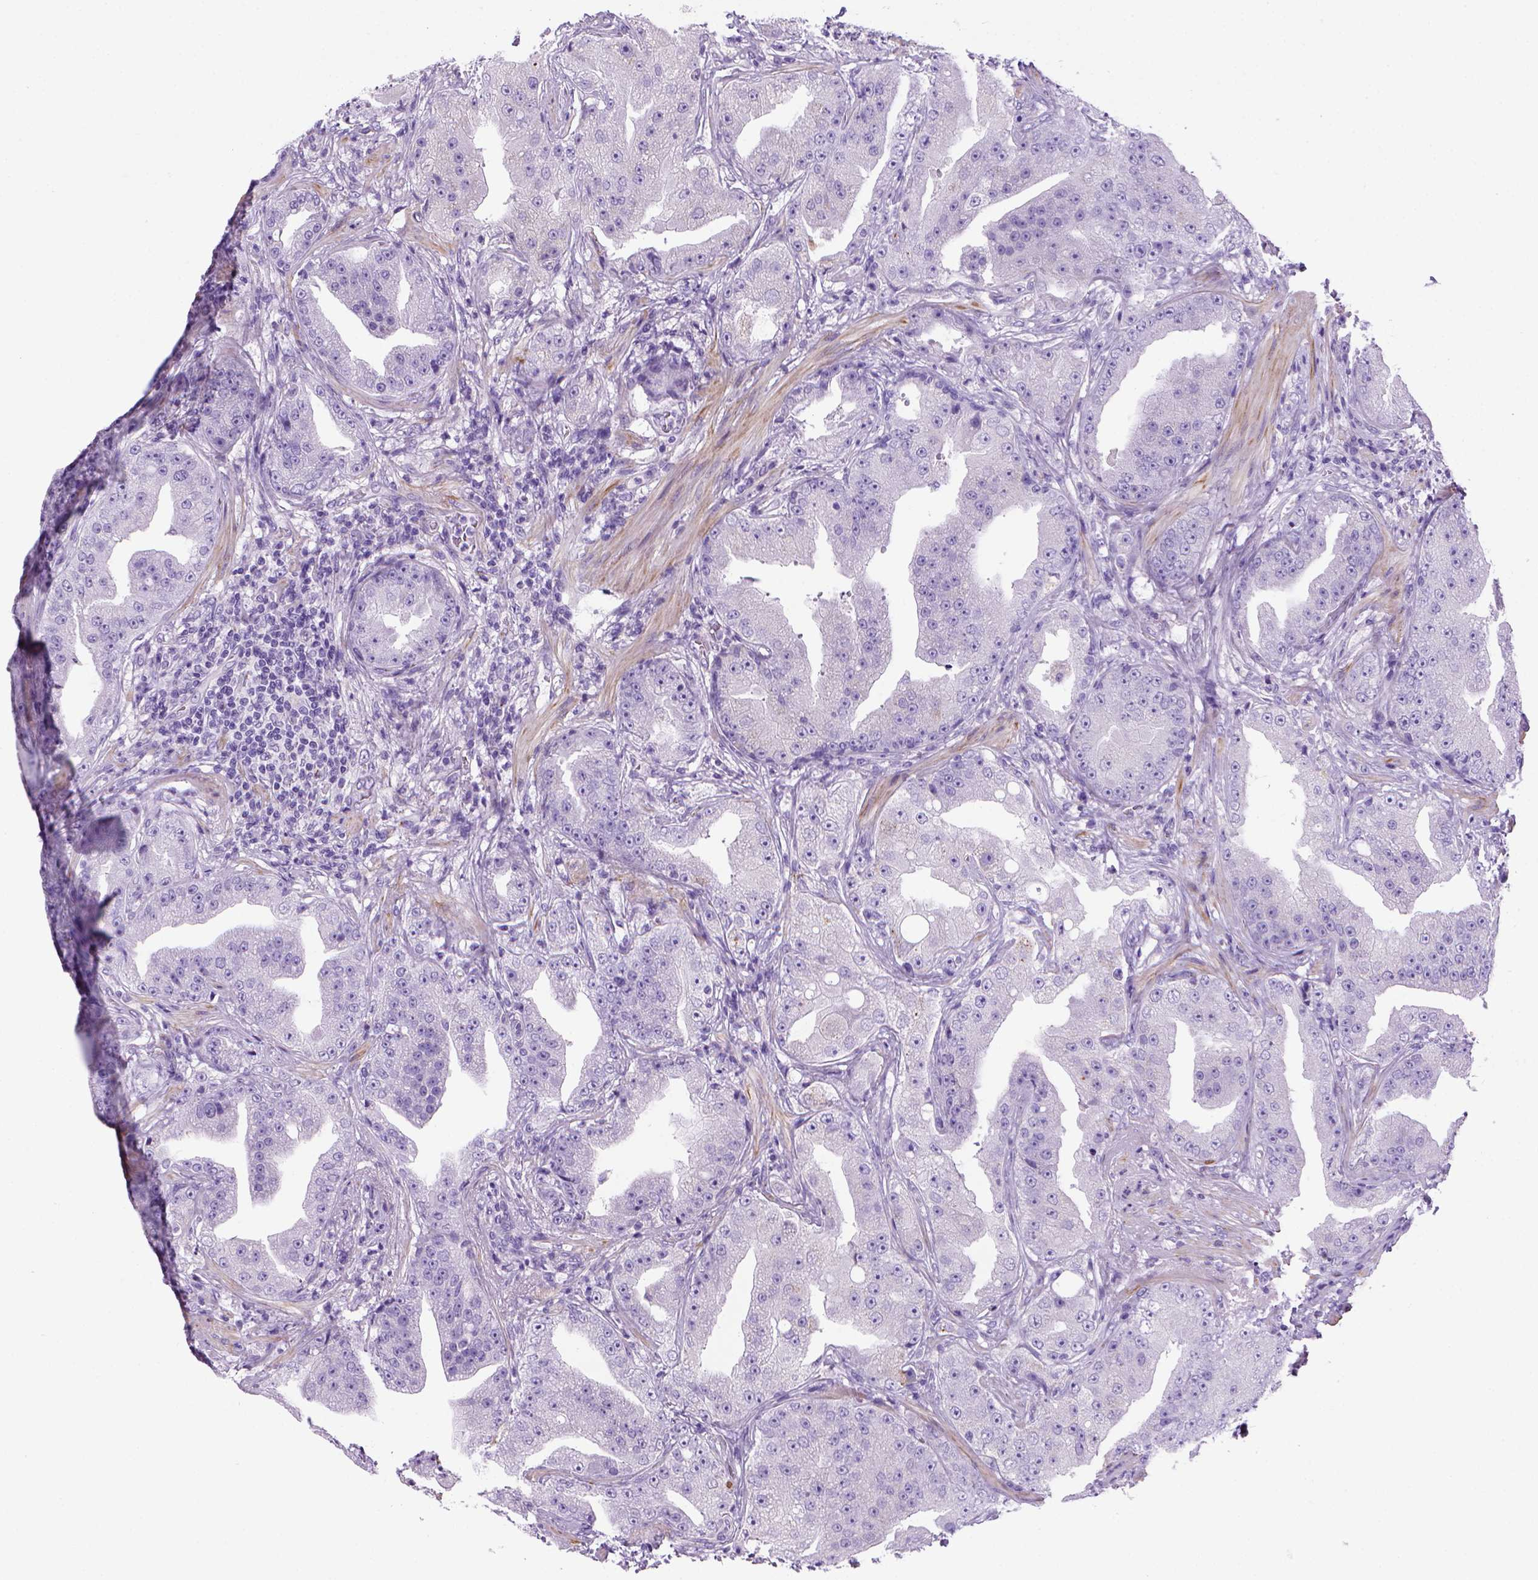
{"staining": {"intensity": "negative", "quantity": "none", "location": "none"}, "tissue": "prostate cancer", "cell_type": "Tumor cells", "image_type": "cancer", "snomed": [{"axis": "morphology", "description": "Adenocarcinoma, Low grade"}, {"axis": "topography", "description": "Prostate"}], "caption": "This is an IHC micrograph of human adenocarcinoma (low-grade) (prostate). There is no expression in tumor cells.", "gene": "ARHGEF33", "patient": {"sex": "male", "age": 62}}